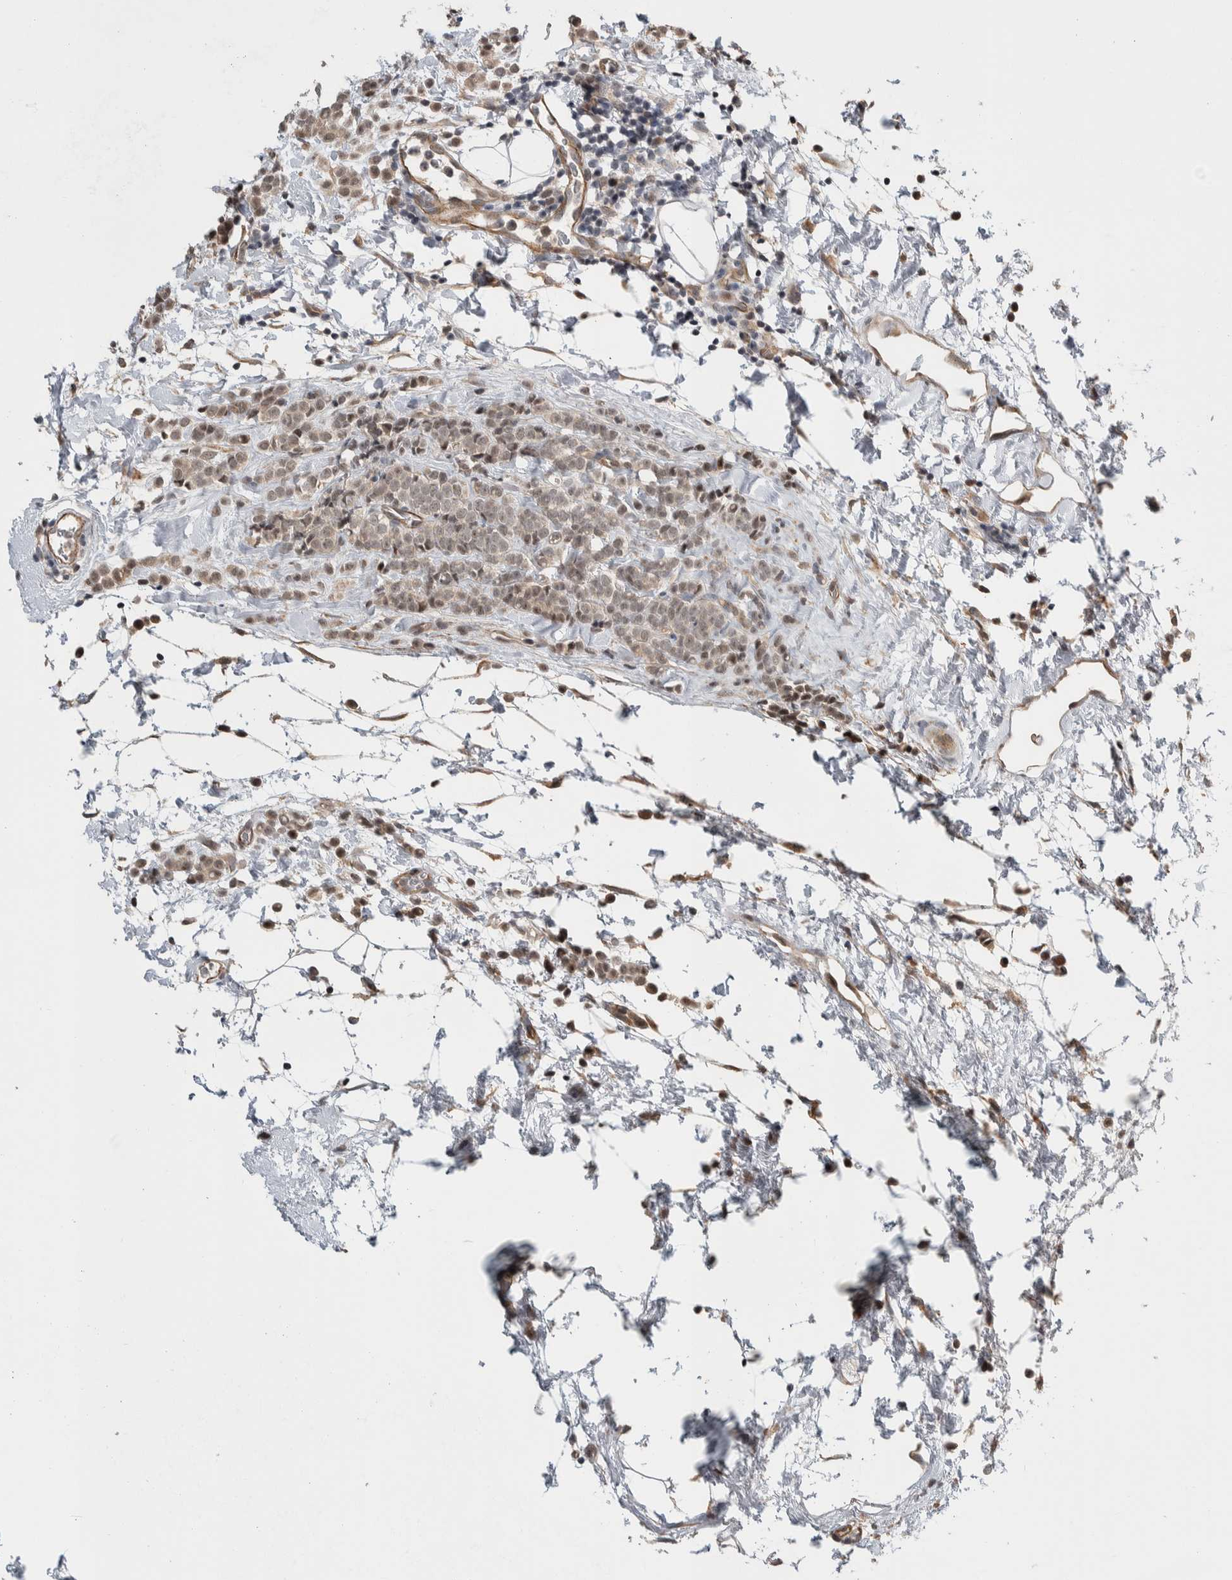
{"staining": {"intensity": "weak", "quantity": ">75%", "location": "nuclear"}, "tissue": "breast cancer", "cell_type": "Tumor cells", "image_type": "cancer", "snomed": [{"axis": "morphology", "description": "Lobular carcinoma"}, {"axis": "topography", "description": "Breast"}], "caption": "Weak nuclear protein staining is present in about >75% of tumor cells in breast cancer (lobular carcinoma). (DAB IHC, brown staining for protein, blue staining for nuclei).", "gene": "PRDM4", "patient": {"sex": "female", "age": 50}}